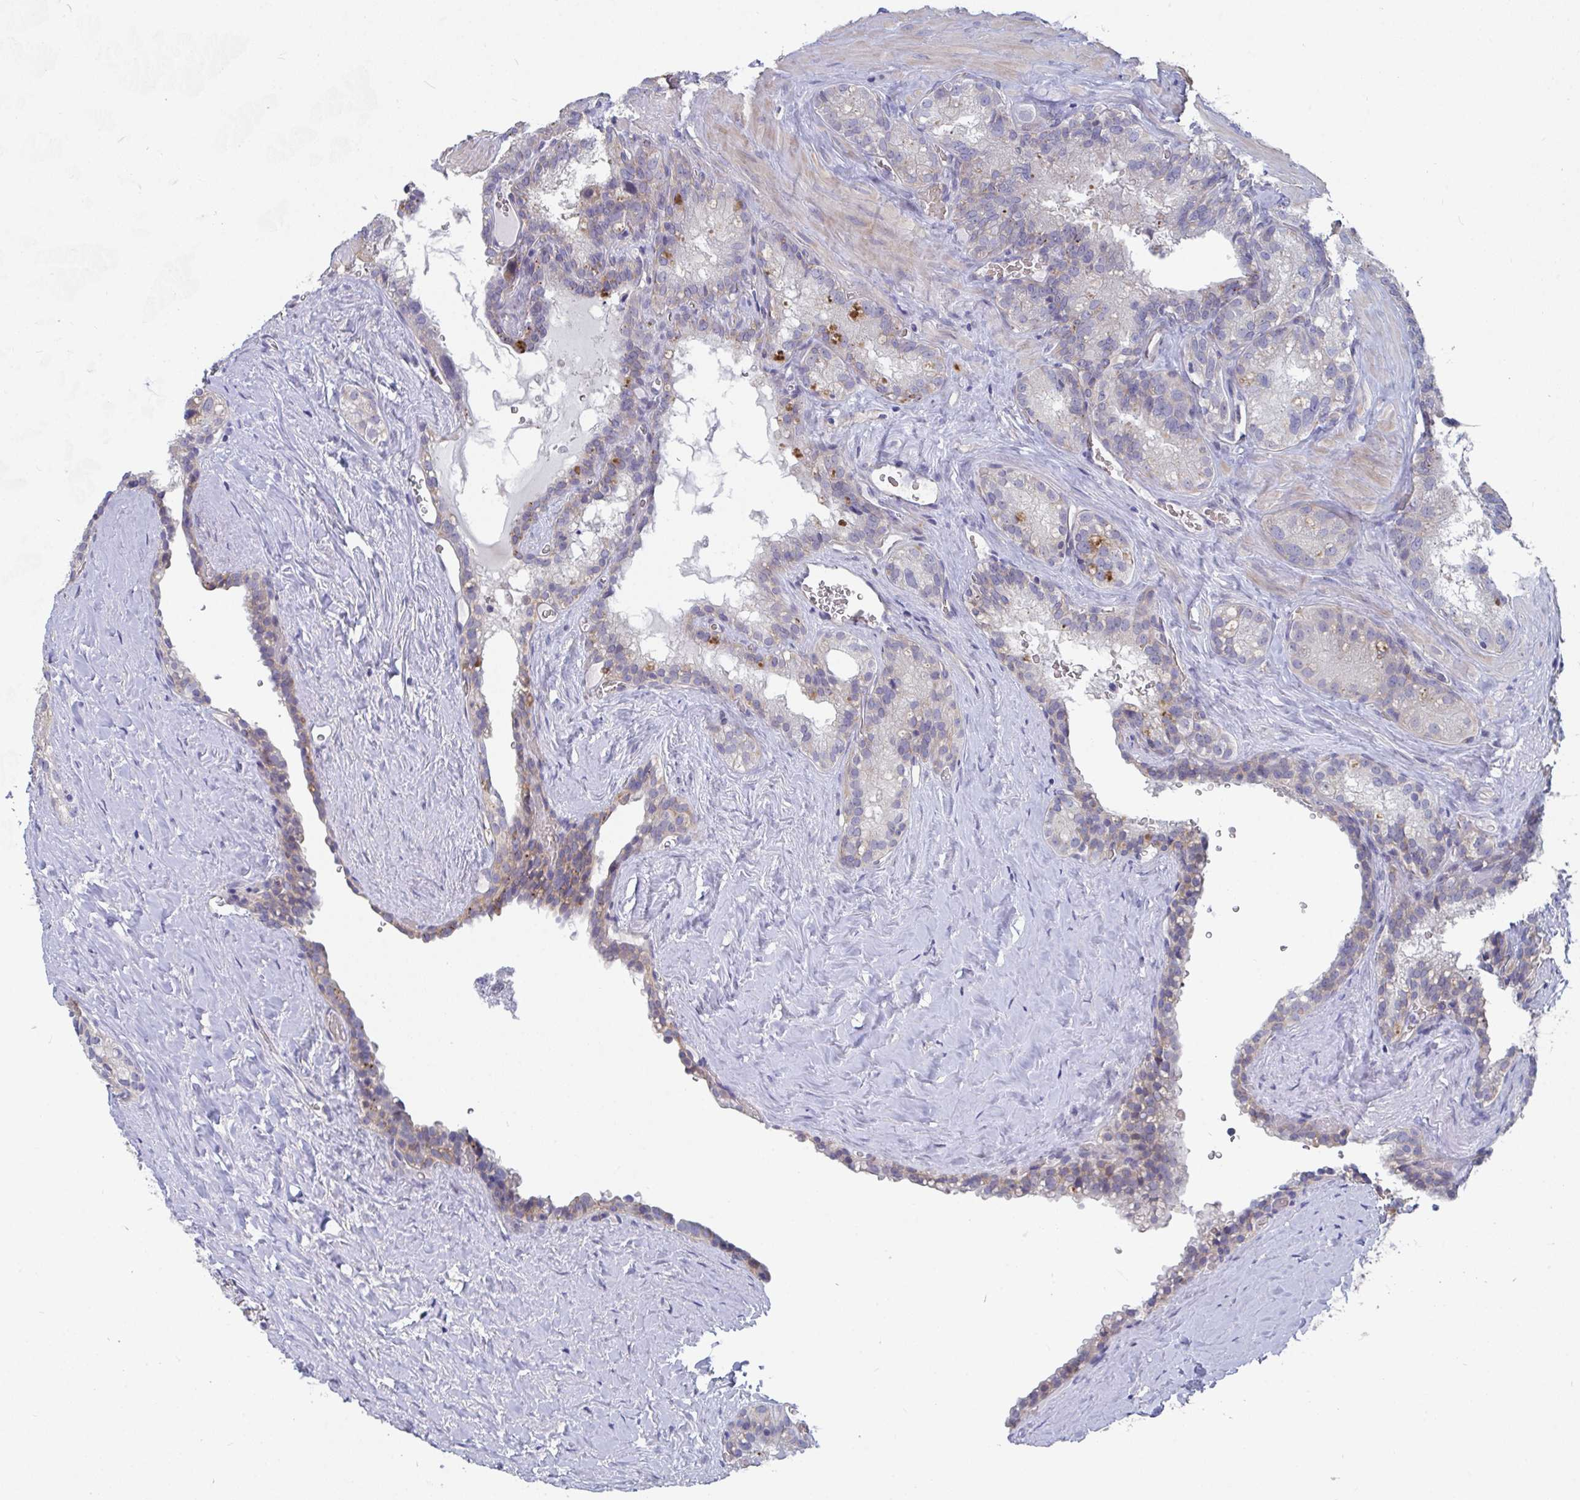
{"staining": {"intensity": "strong", "quantity": "25%-75%", "location": "cytoplasmic/membranous"}, "tissue": "seminal vesicle", "cell_type": "Glandular cells", "image_type": "normal", "snomed": [{"axis": "morphology", "description": "Normal tissue, NOS"}, {"axis": "topography", "description": "Seminal veicle"}], "caption": "Immunohistochemistry (DAB (3,3'-diaminobenzidine)) staining of benign seminal vesicle displays strong cytoplasmic/membranous protein positivity in approximately 25%-75% of glandular cells.", "gene": "FAM156A", "patient": {"sex": "male", "age": 47}}